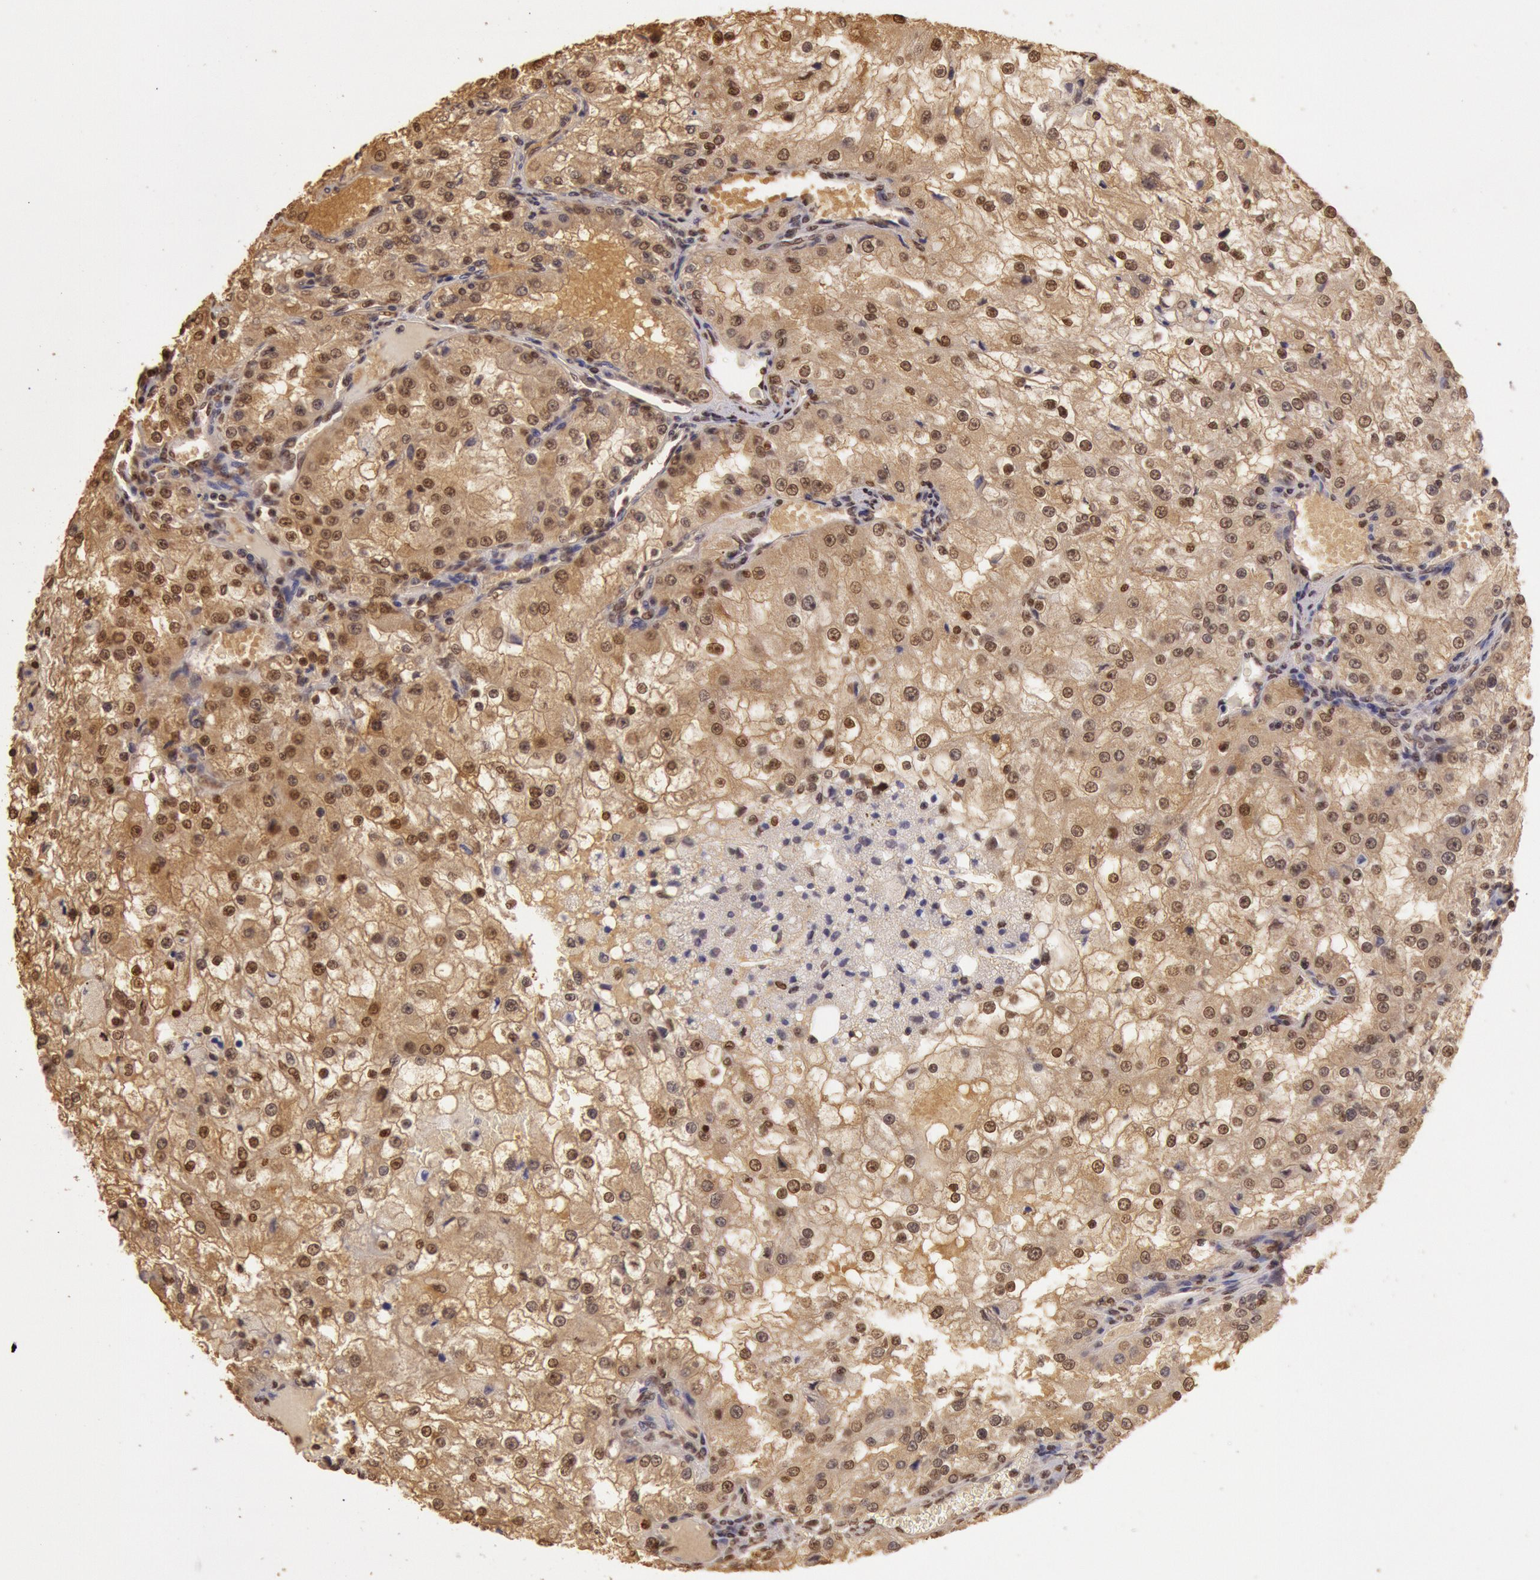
{"staining": {"intensity": "weak", "quantity": ">75%", "location": "cytoplasmic/membranous,nuclear"}, "tissue": "renal cancer", "cell_type": "Tumor cells", "image_type": "cancer", "snomed": [{"axis": "morphology", "description": "Adenocarcinoma, NOS"}, {"axis": "topography", "description": "Kidney"}], "caption": "A photomicrograph of human adenocarcinoma (renal) stained for a protein shows weak cytoplasmic/membranous and nuclear brown staining in tumor cells.", "gene": "SOD1", "patient": {"sex": "female", "age": 74}}